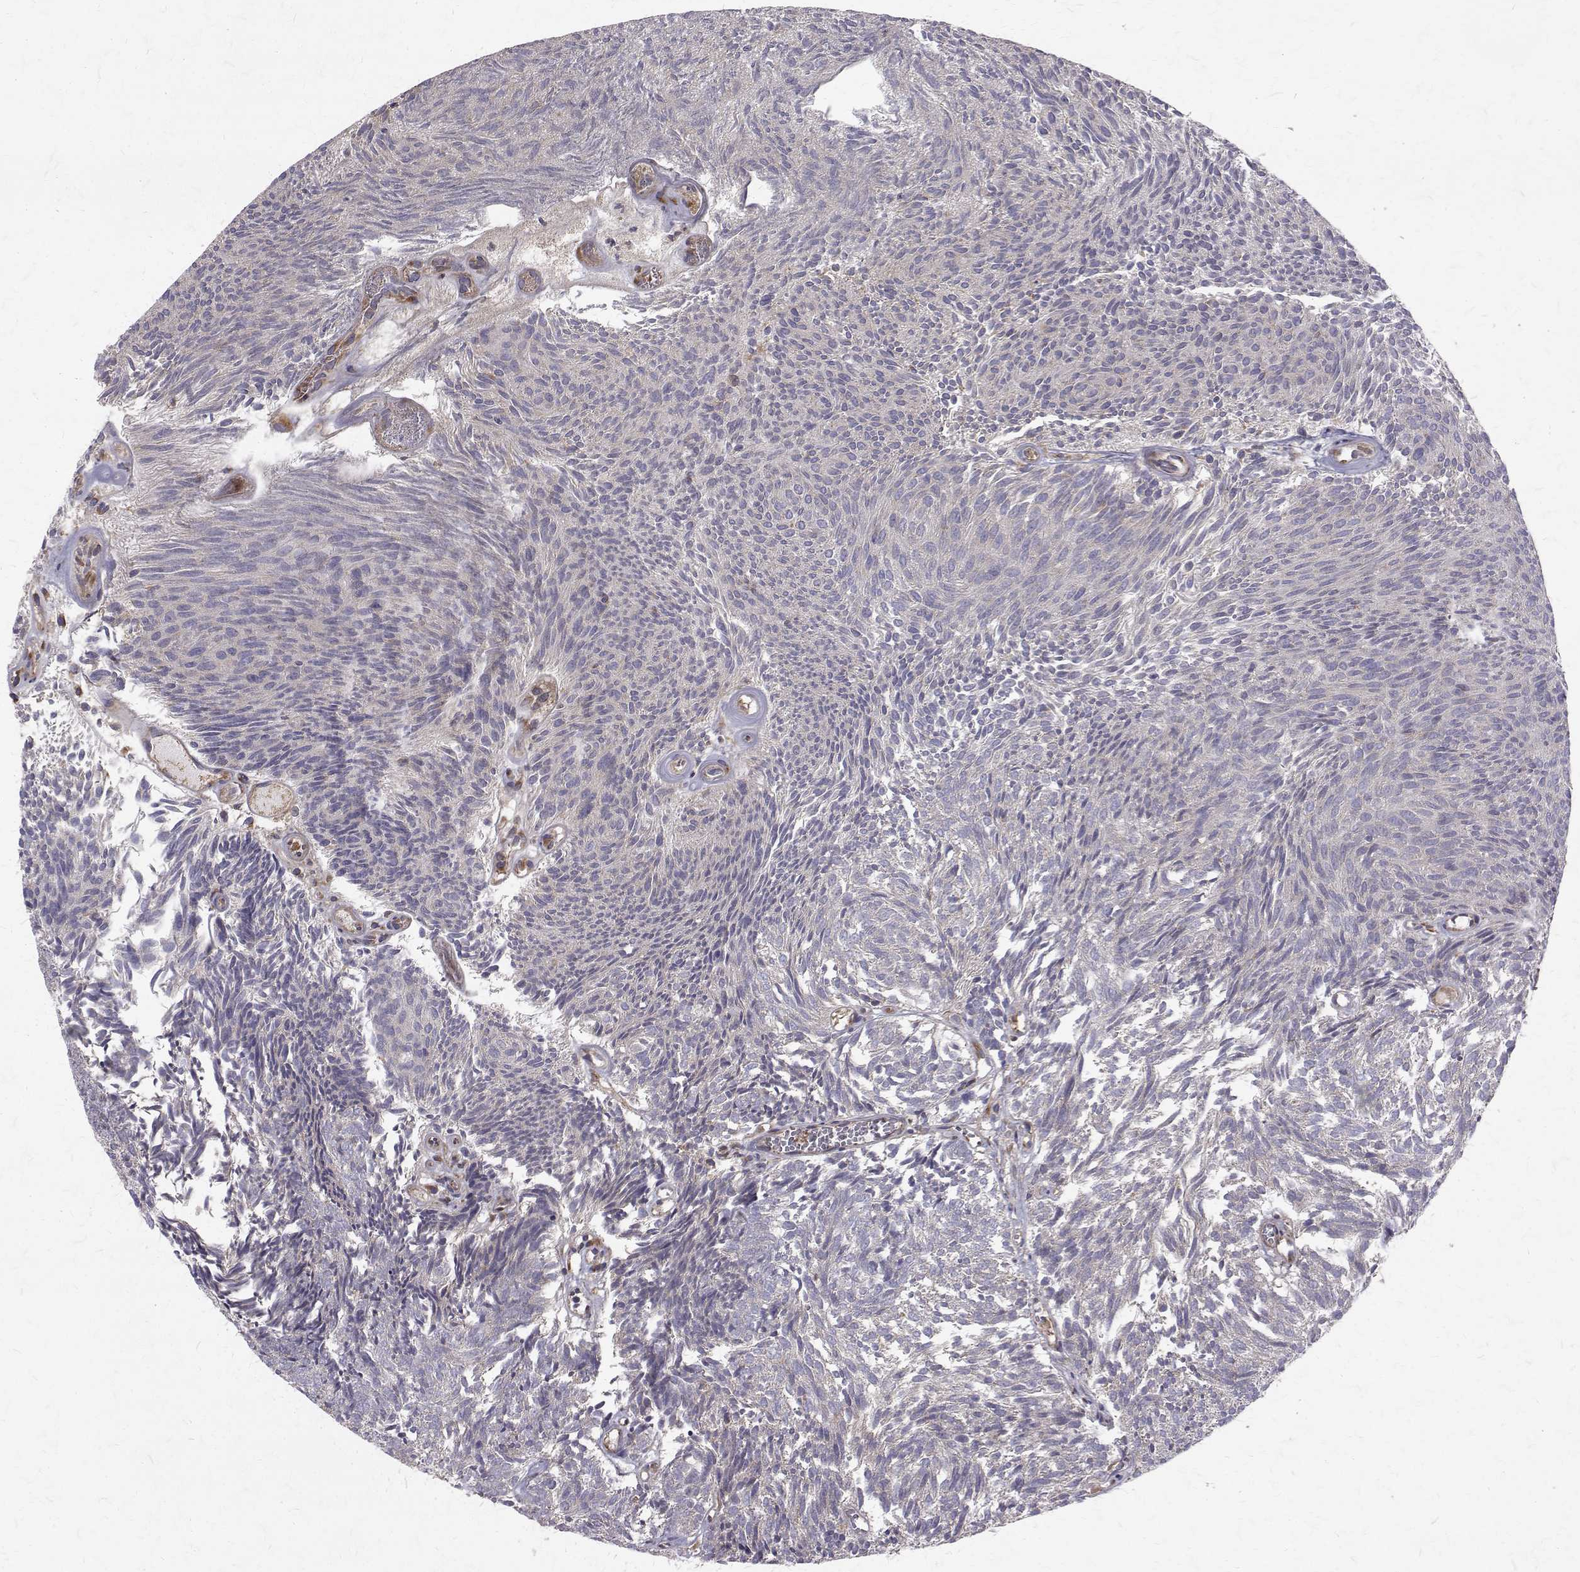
{"staining": {"intensity": "negative", "quantity": "none", "location": "none"}, "tissue": "urothelial cancer", "cell_type": "Tumor cells", "image_type": "cancer", "snomed": [{"axis": "morphology", "description": "Urothelial carcinoma, Low grade"}, {"axis": "topography", "description": "Urinary bladder"}], "caption": "A photomicrograph of urothelial carcinoma (low-grade) stained for a protein demonstrates no brown staining in tumor cells. (DAB immunohistochemistry with hematoxylin counter stain).", "gene": "ARFGAP1", "patient": {"sex": "male", "age": 77}}